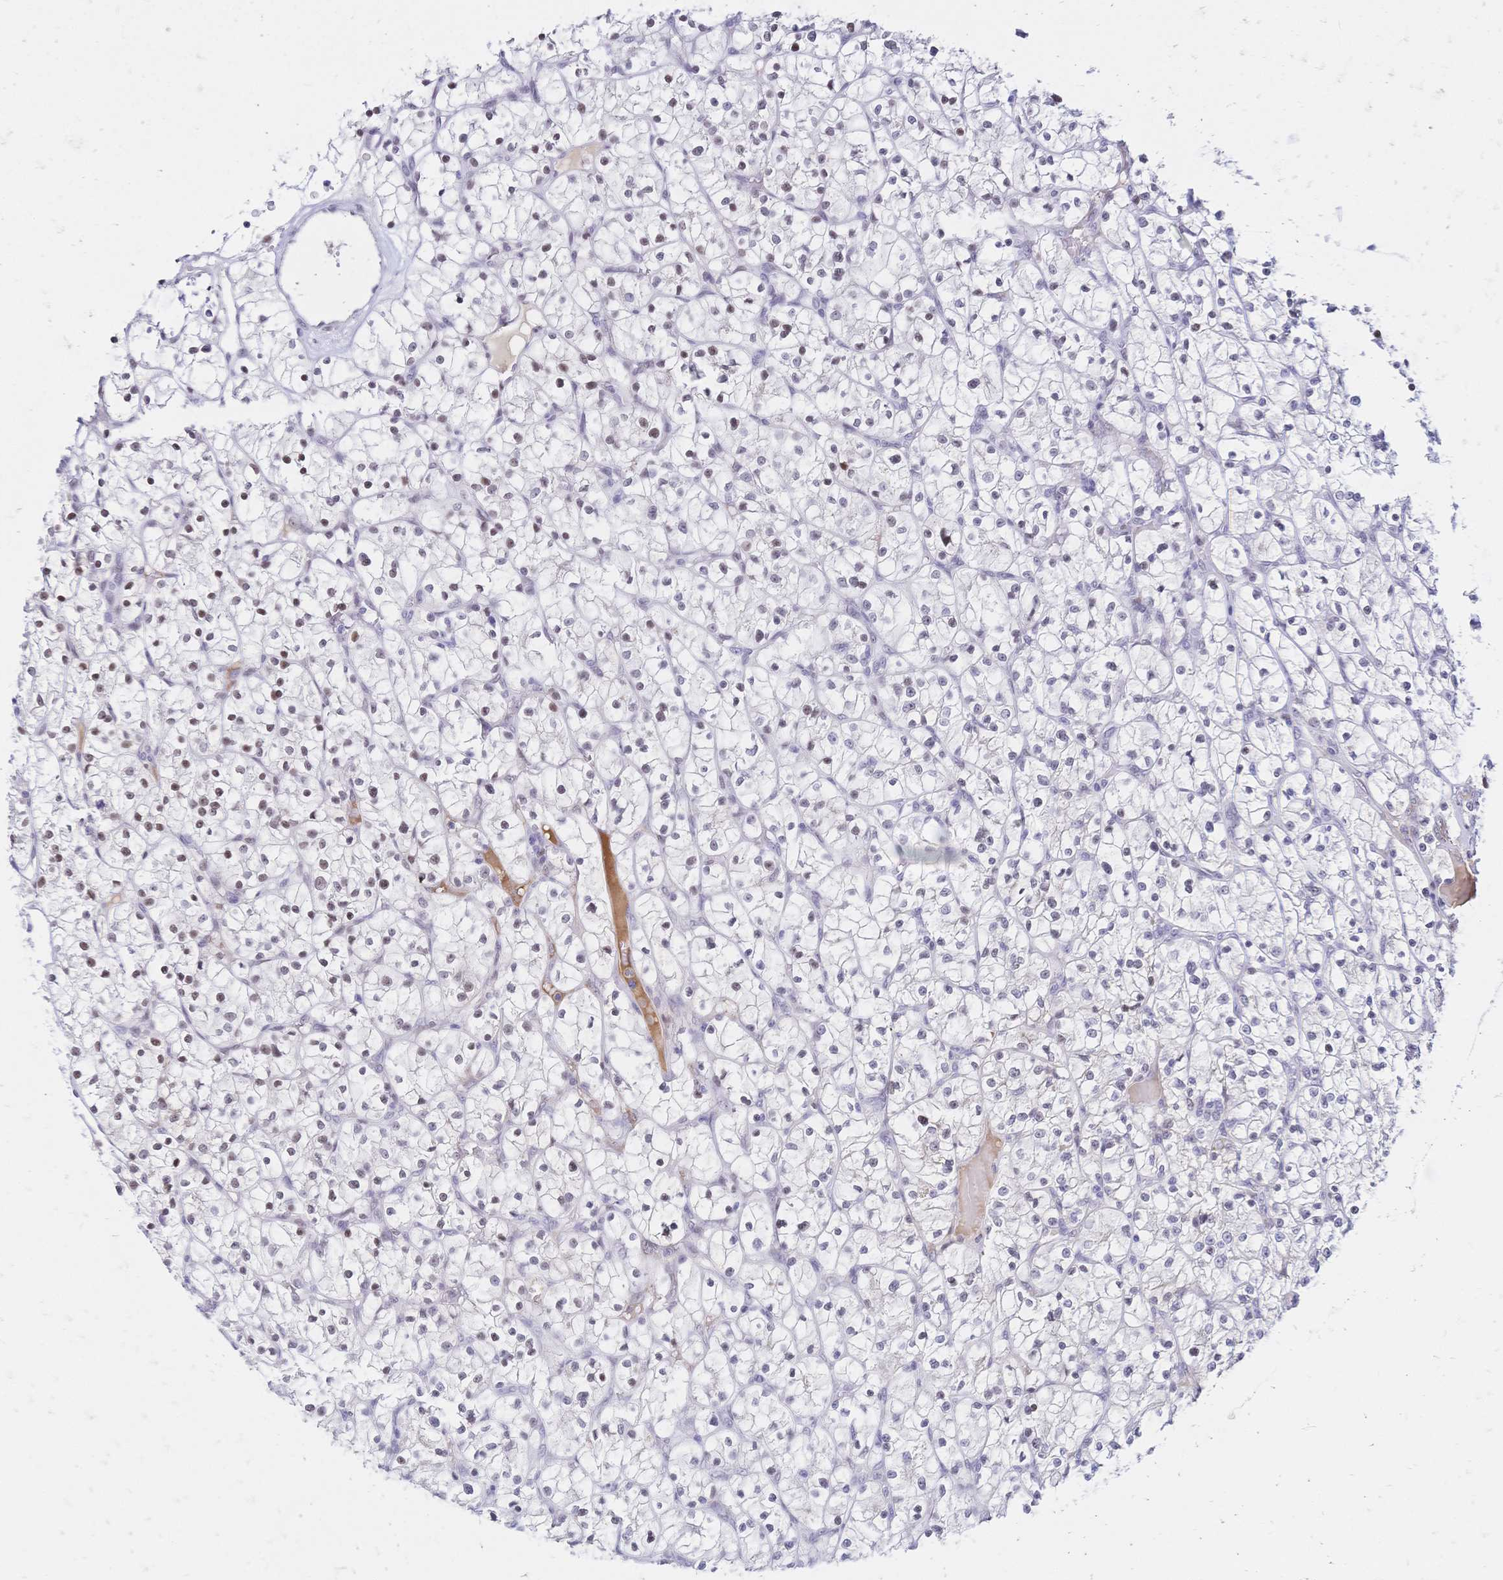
{"staining": {"intensity": "moderate", "quantity": "<25%", "location": "nuclear"}, "tissue": "renal cancer", "cell_type": "Tumor cells", "image_type": "cancer", "snomed": [{"axis": "morphology", "description": "Adenocarcinoma, NOS"}, {"axis": "topography", "description": "Kidney"}], "caption": "IHC staining of renal adenocarcinoma, which displays low levels of moderate nuclear expression in approximately <25% of tumor cells indicating moderate nuclear protein positivity. The staining was performed using DAB (brown) for protein detection and nuclei were counterstained in hematoxylin (blue).", "gene": "NFIC", "patient": {"sex": "female", "age": 64}}